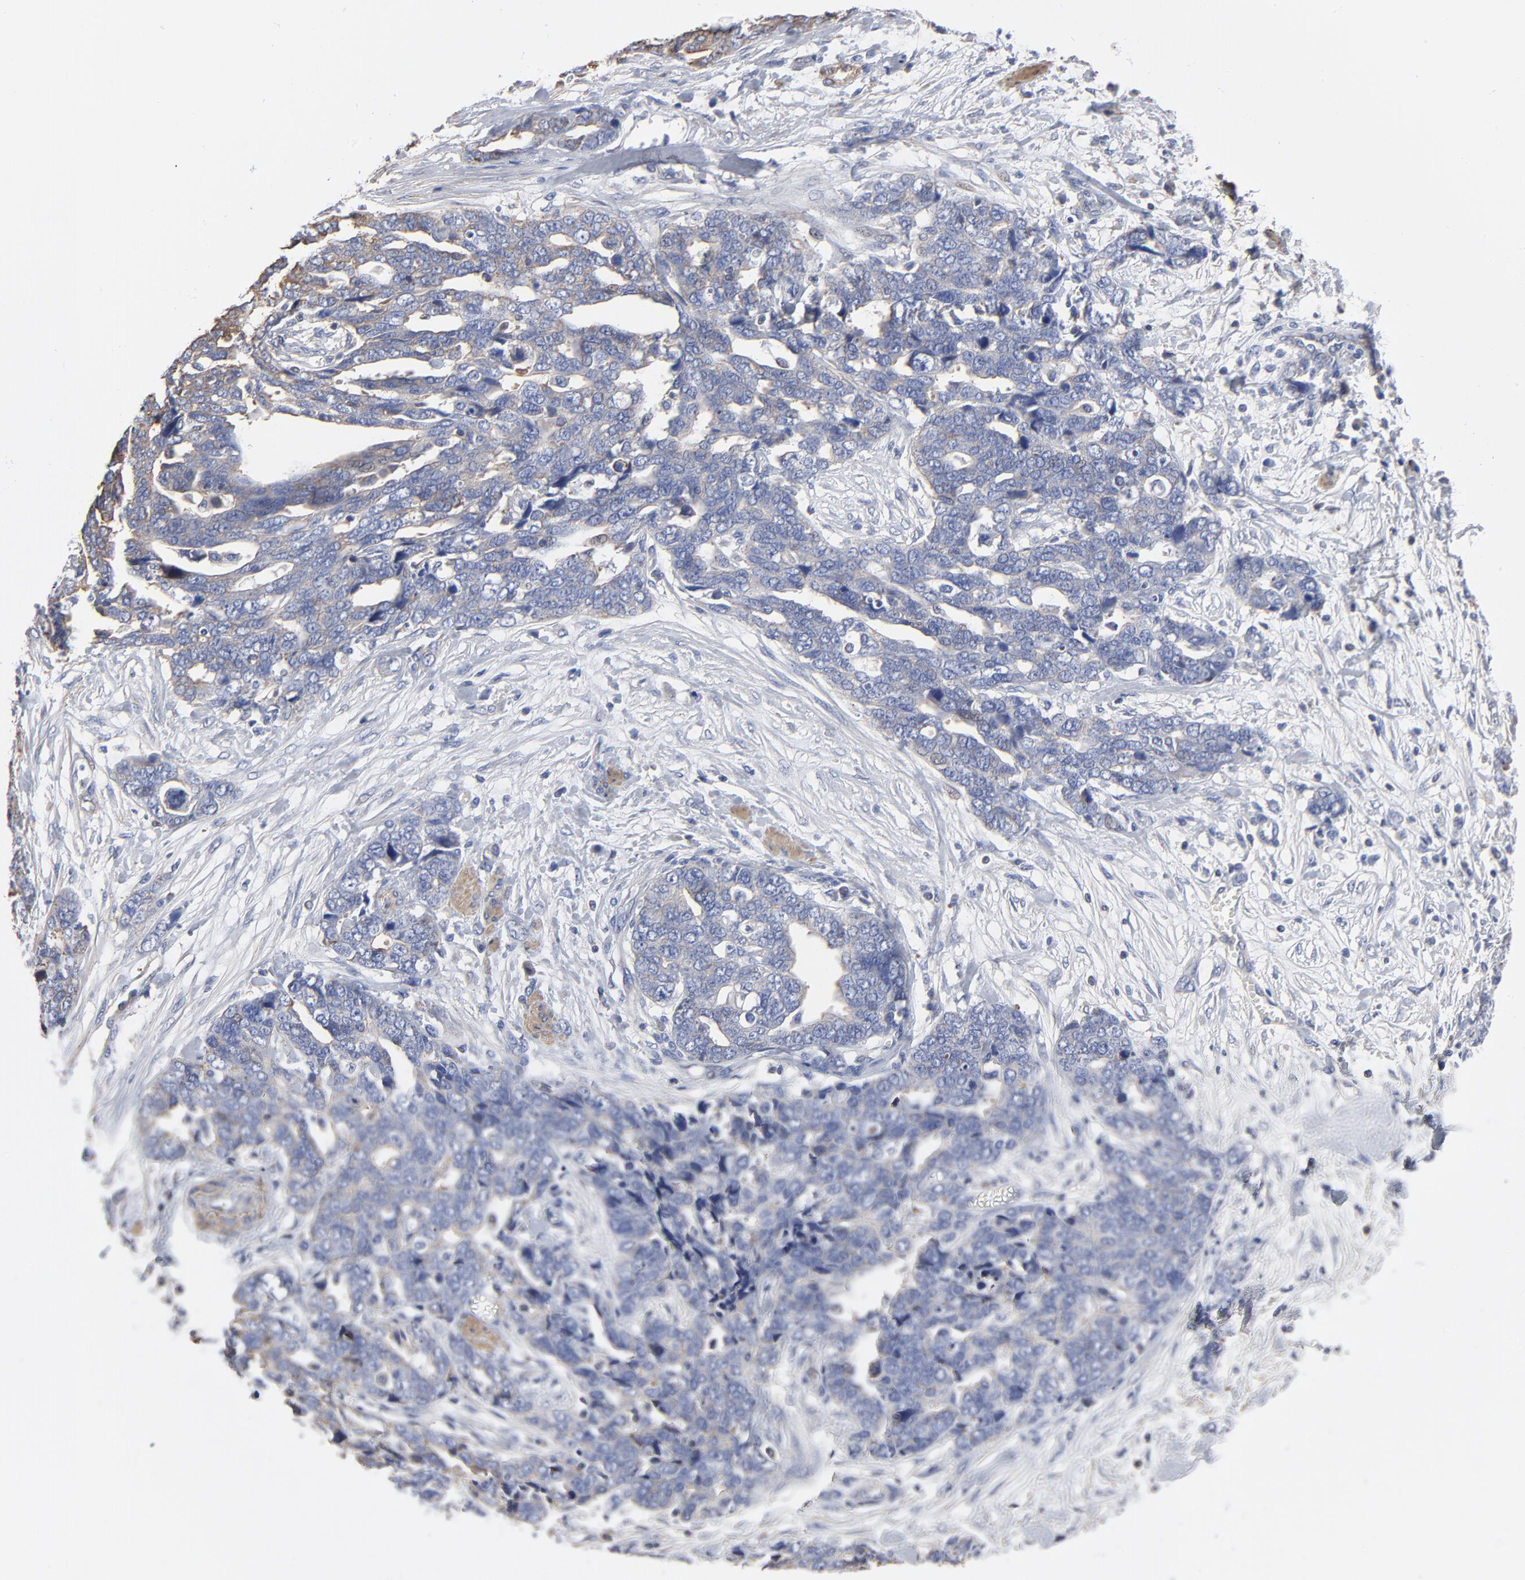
{"staining": {"intensity": "weak", "quantity": "<25%", "location": "cytoplasmic/membranous"}, "tissue": "ovarian cancer", "cell_type": "Tumor cells", "image_type": "cancer", "snomed": [{"axis": "morphology", "description": "Normal tissue, NOS"}, {"axis": "morphology", "description": "Cystadenocarcinoma, serous, NOS"}, {"axis": "topography", "description": "Fallopian tube"}, {"axis": "topography", "description": "Ovary"}], "caption": "This micrograph is of ovarian serous cystadenocarcinoma stained with immunohistochemistry (IHC) to label a protein in brown with the nuclei are counter-stained blue. There is no expression in tumor cells.", "gene": "ACTA2", "patient": {"sex": "female", "age": 56}}